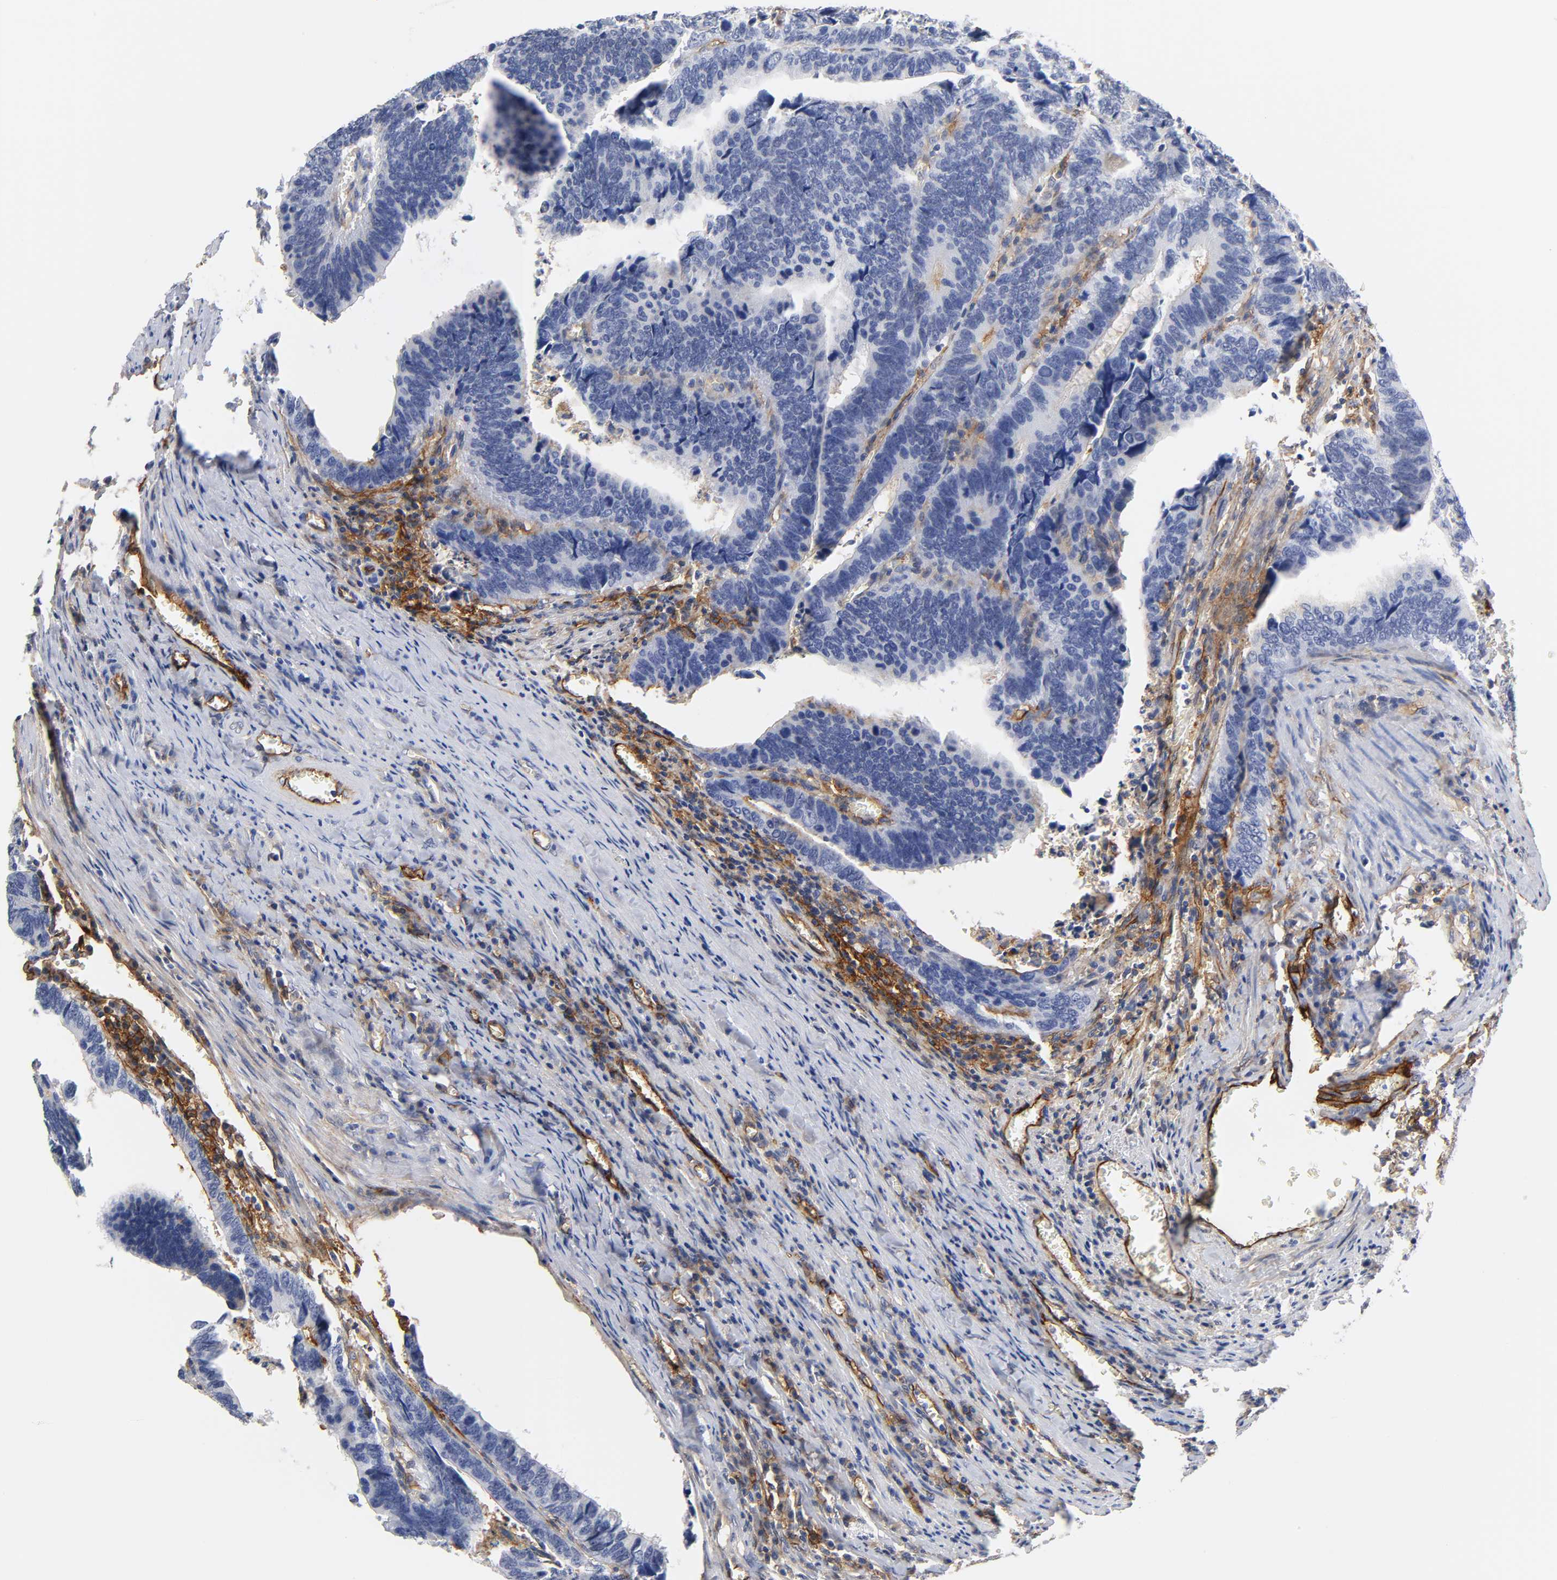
{"staining": {"intensity": "weak", "quantity": "<25%", "location": "cytoplasmic/membranous"}, "tissue": "colorectal cancer", "cell_type": "Tumor cells", "image_type": "cancer", "snomed": [{"axis": "morphology", "description": "Adenocarcinoma, NOS"}, {"axis": "topography", "description": "Colon"}], "caption": "This is an IHC histopathology image of human colorectal cancer (adenocarcinoma). There is no positivity in tumor cells.", "gene": "ICAM1", "patient": {"sex": "male", "age": 72}}